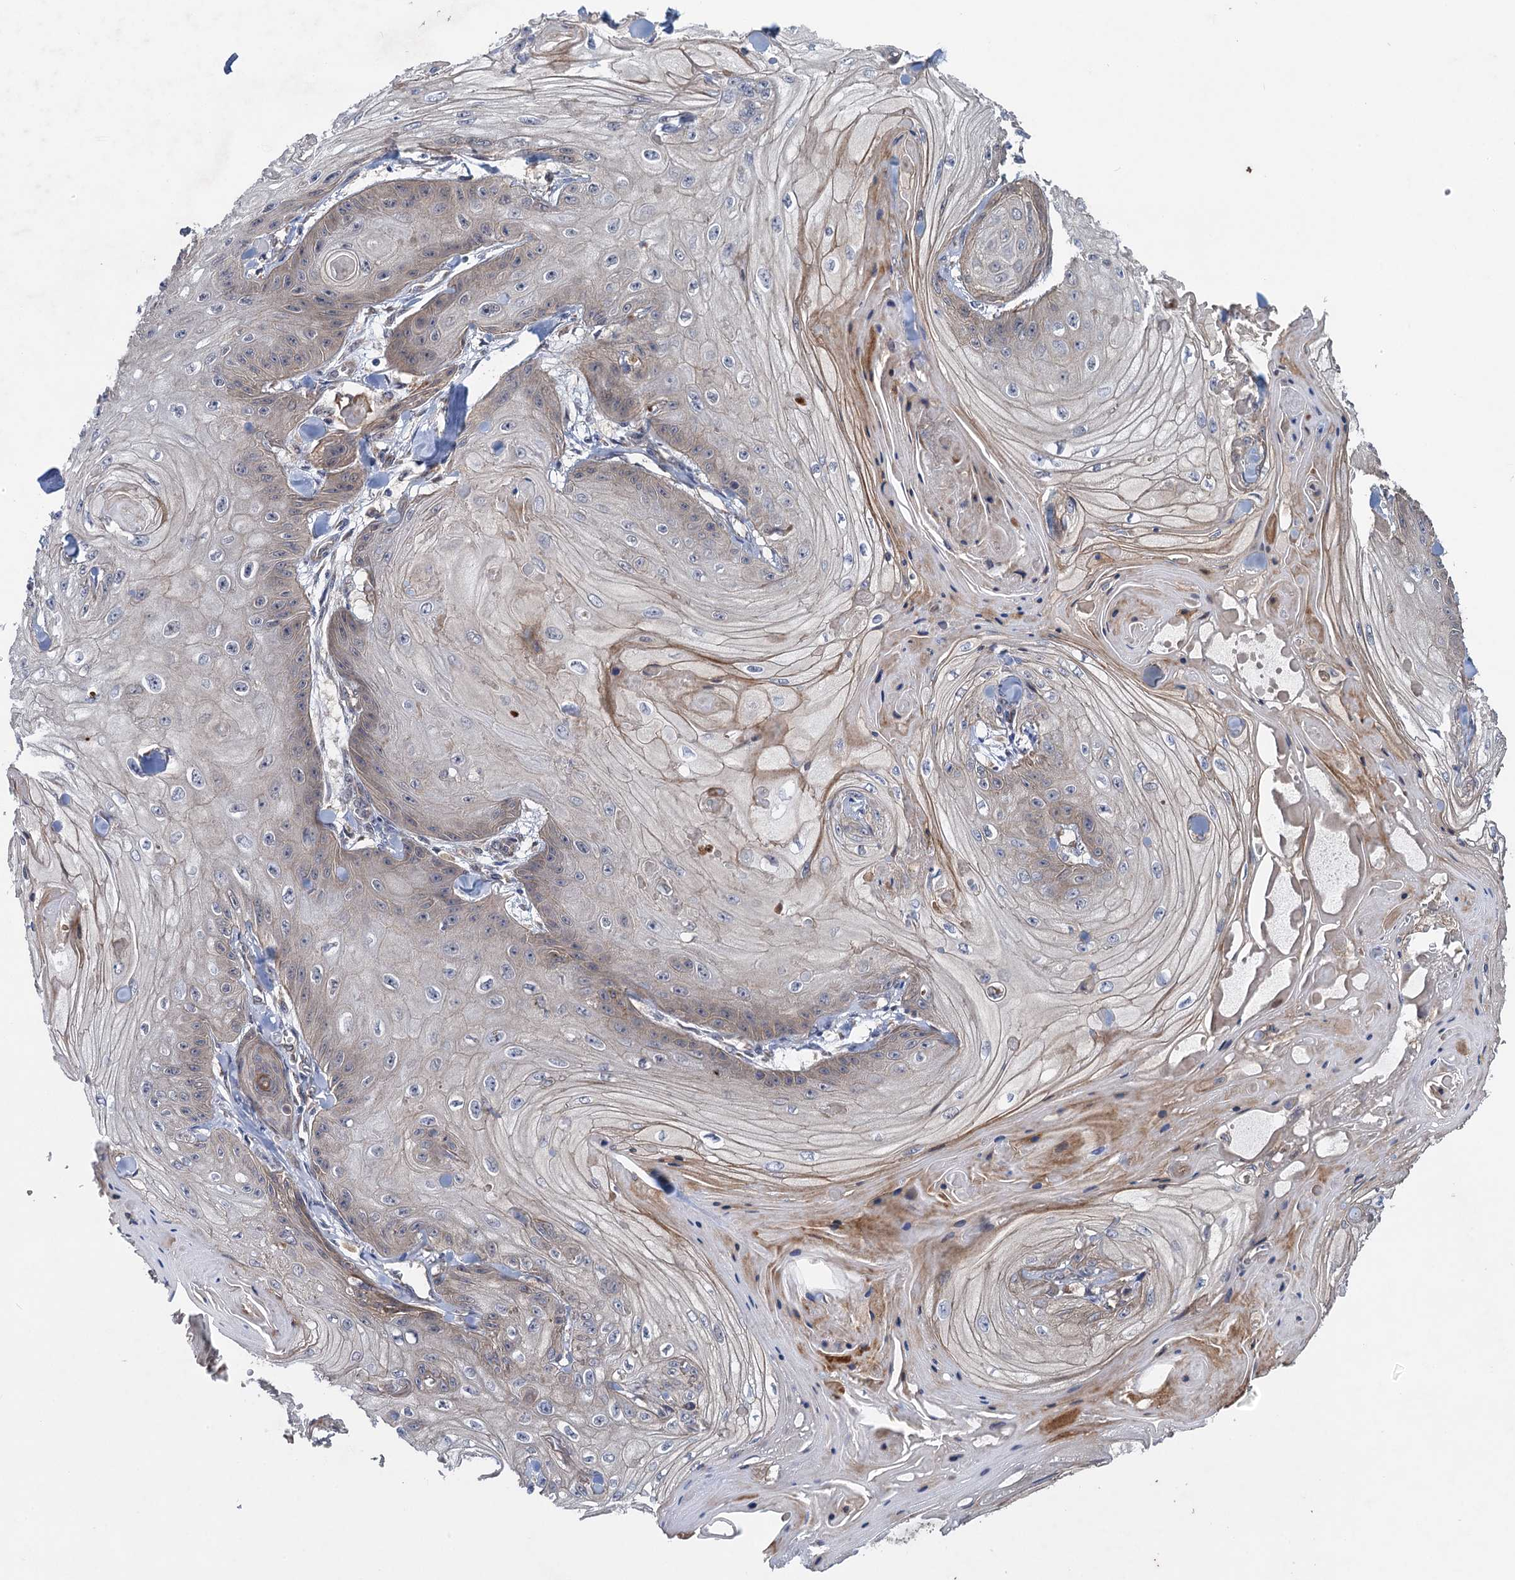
{"staining": {"intensity": "negative", "quantity": "none", "location": "none"}, "tissue": "skin cancer", "cell_type": "Tumor cells", "image_type": "cancer", "snomed": [{"axis": "morphology", "description": "Squamous cell carcinoma, NOS"}, {"axis": "topography", "description": "Skin"}], "caption": "DAB immunohistochemical staining of squamous cell carcinoma (skin) displays no significant expression in tumor cells. The staining was performed using DAB (3,3'-diaminobenzidine) to visualize the protein expression in brown, while the nuclei were stained in blue with hematoxylin (Magnification: 20x).", "gene": "HAUS1", "patient": {"sex": "male", "age": 74}}